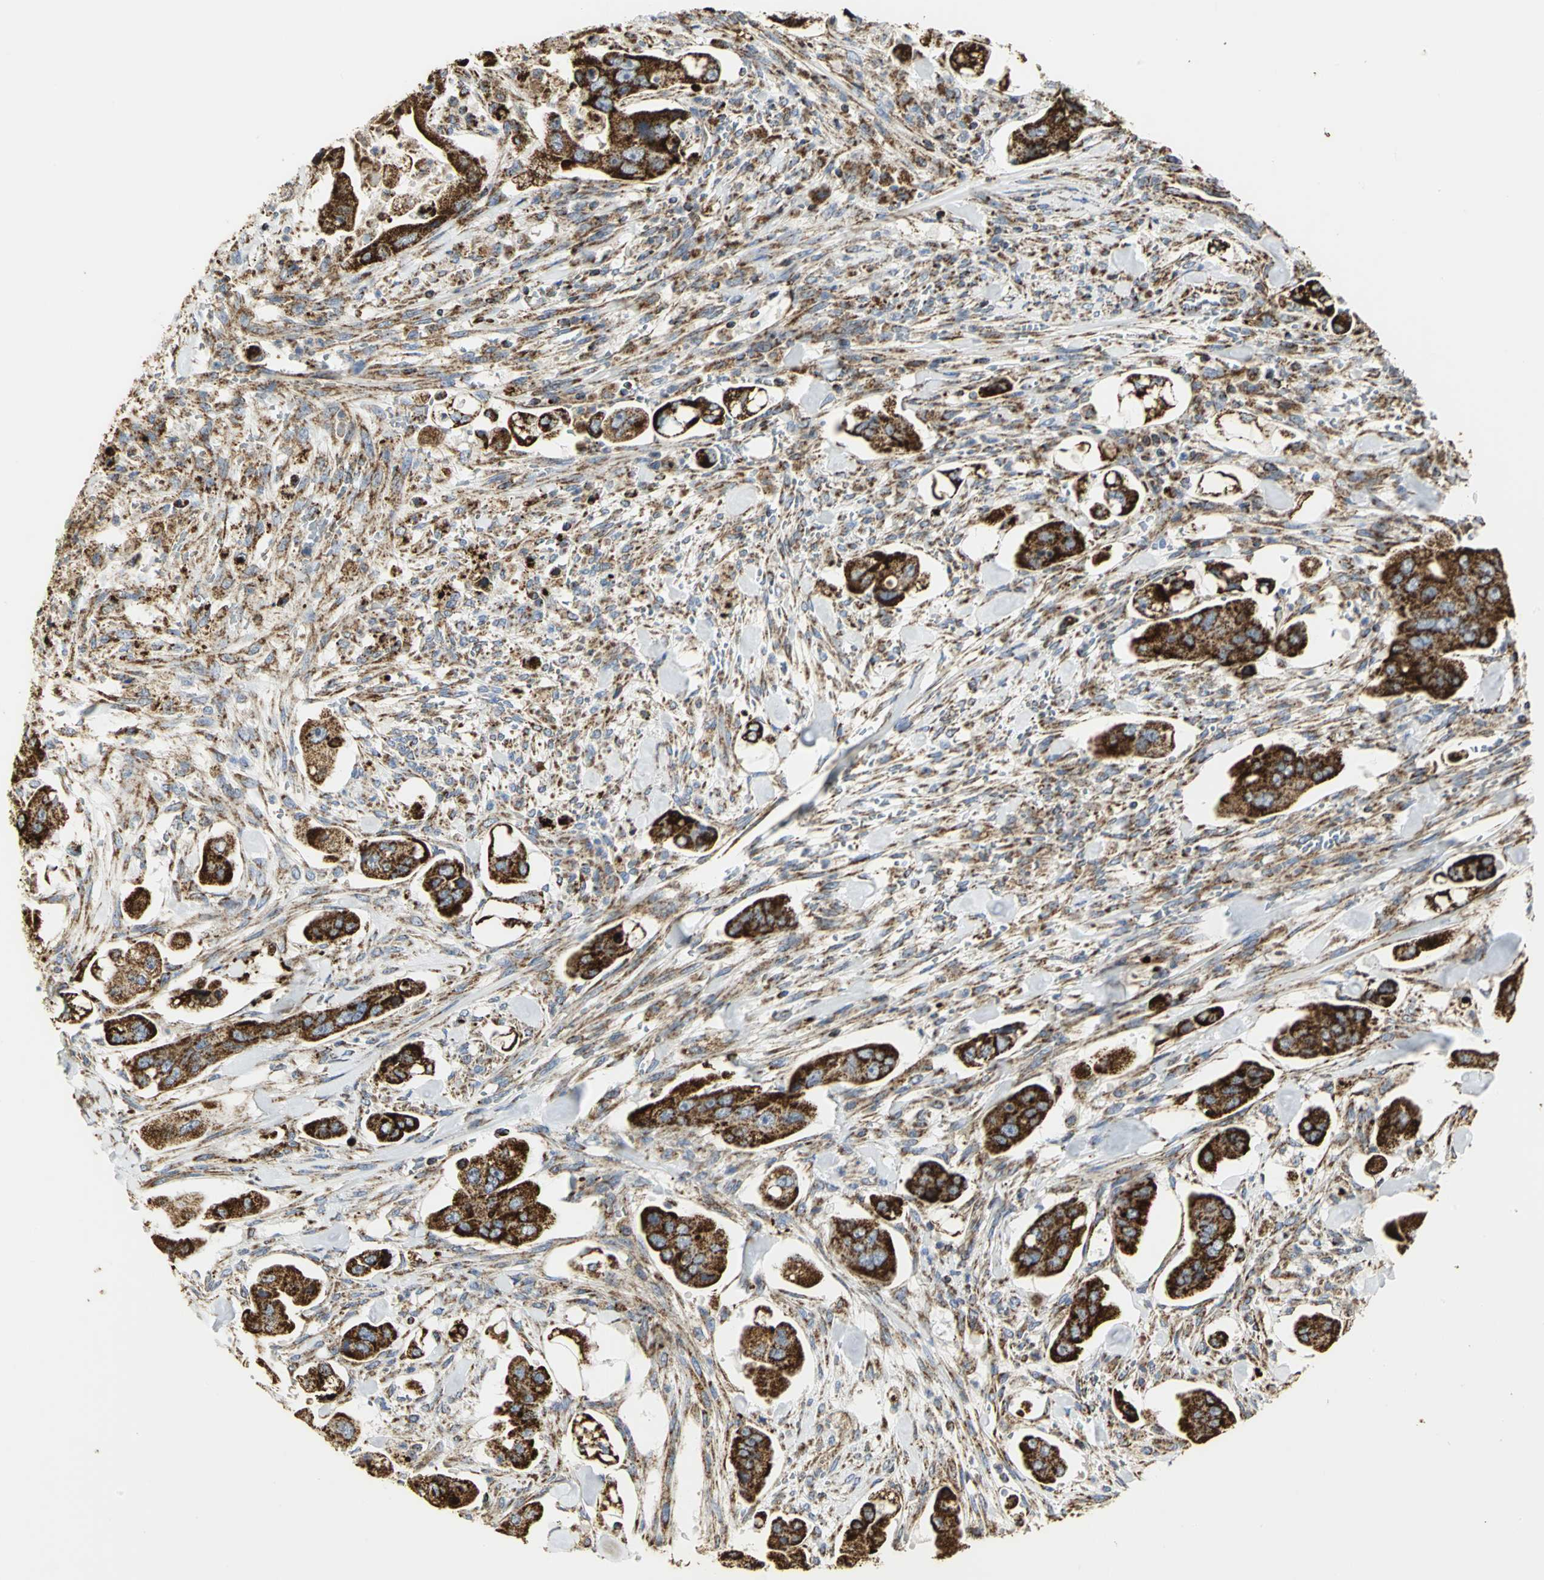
{"staining": {"intensity": "strong", "quantity": ">75%", "location": "cytoplasmic/membranous"}, "tissue": "stomach cancer", "cell_type": "Tumor cells", "image_type": "cancer", "snomed": [{"axis": "morphology", "description": "Adenocarcinoma, NOS"}, {"axis": "topography", "description": "Stomach"}], "caption": "Protein expression analysis of human stomach cancer (adenocarcinoma) reveals strong cytoplasmic/membranous expression in about >75% of tumor cells. The staining is performed using DAB brown chromogen to label protein expression. The nuclei are counter-stained blue using hematoxylin.", "gene": "VDAC1", "patient": {"sex": "male", "age": 62}}